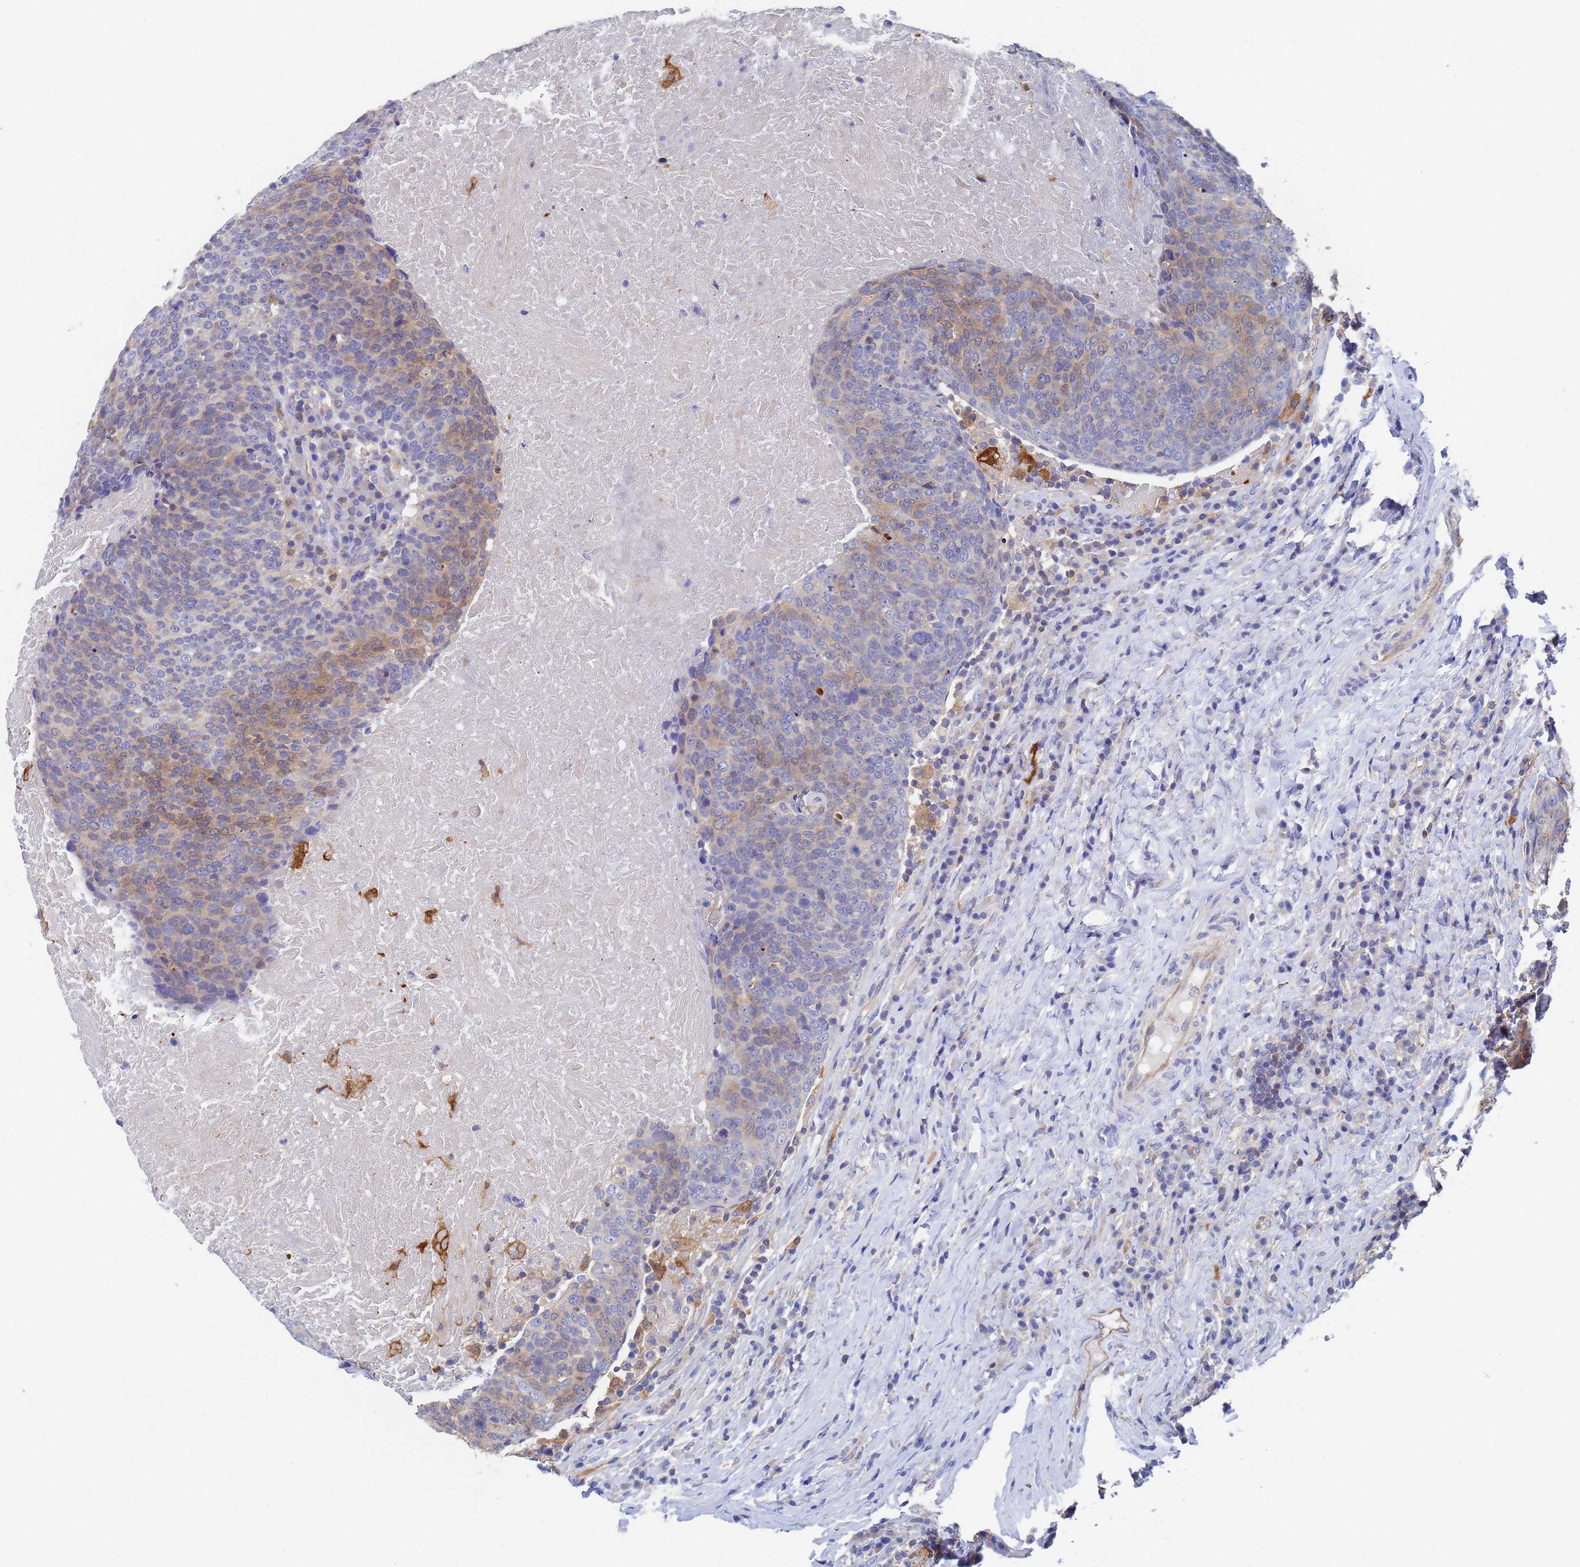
{"staining": {"intensity": "weak", "quantity": "25%-75%", "location": "cytoplasmic/membranous"}, "tissue": "head and neck cancer", "cell_type": "Tumor cells", "image_type": "cancer", "snomed": [{"axis": "morphology", "description": "Squamous cell carcinoma, NOS"}, {"axis": "morphology", "description": "Squamous cell carcinoma, metastatic, NOS"}, {"axis": "topography", "description": "Lymph node"}, {"axis": "topography", "description": "Head-Neck"}], "caption": "Immunohistochemical staining of head and neck squamous cell carcinoma shows weak cytoplasmic/membranous protein expression in about 25%-75% of tumor cells.", "gene": "GCHFR", "patient": {"sex": "male", "age": 62}}